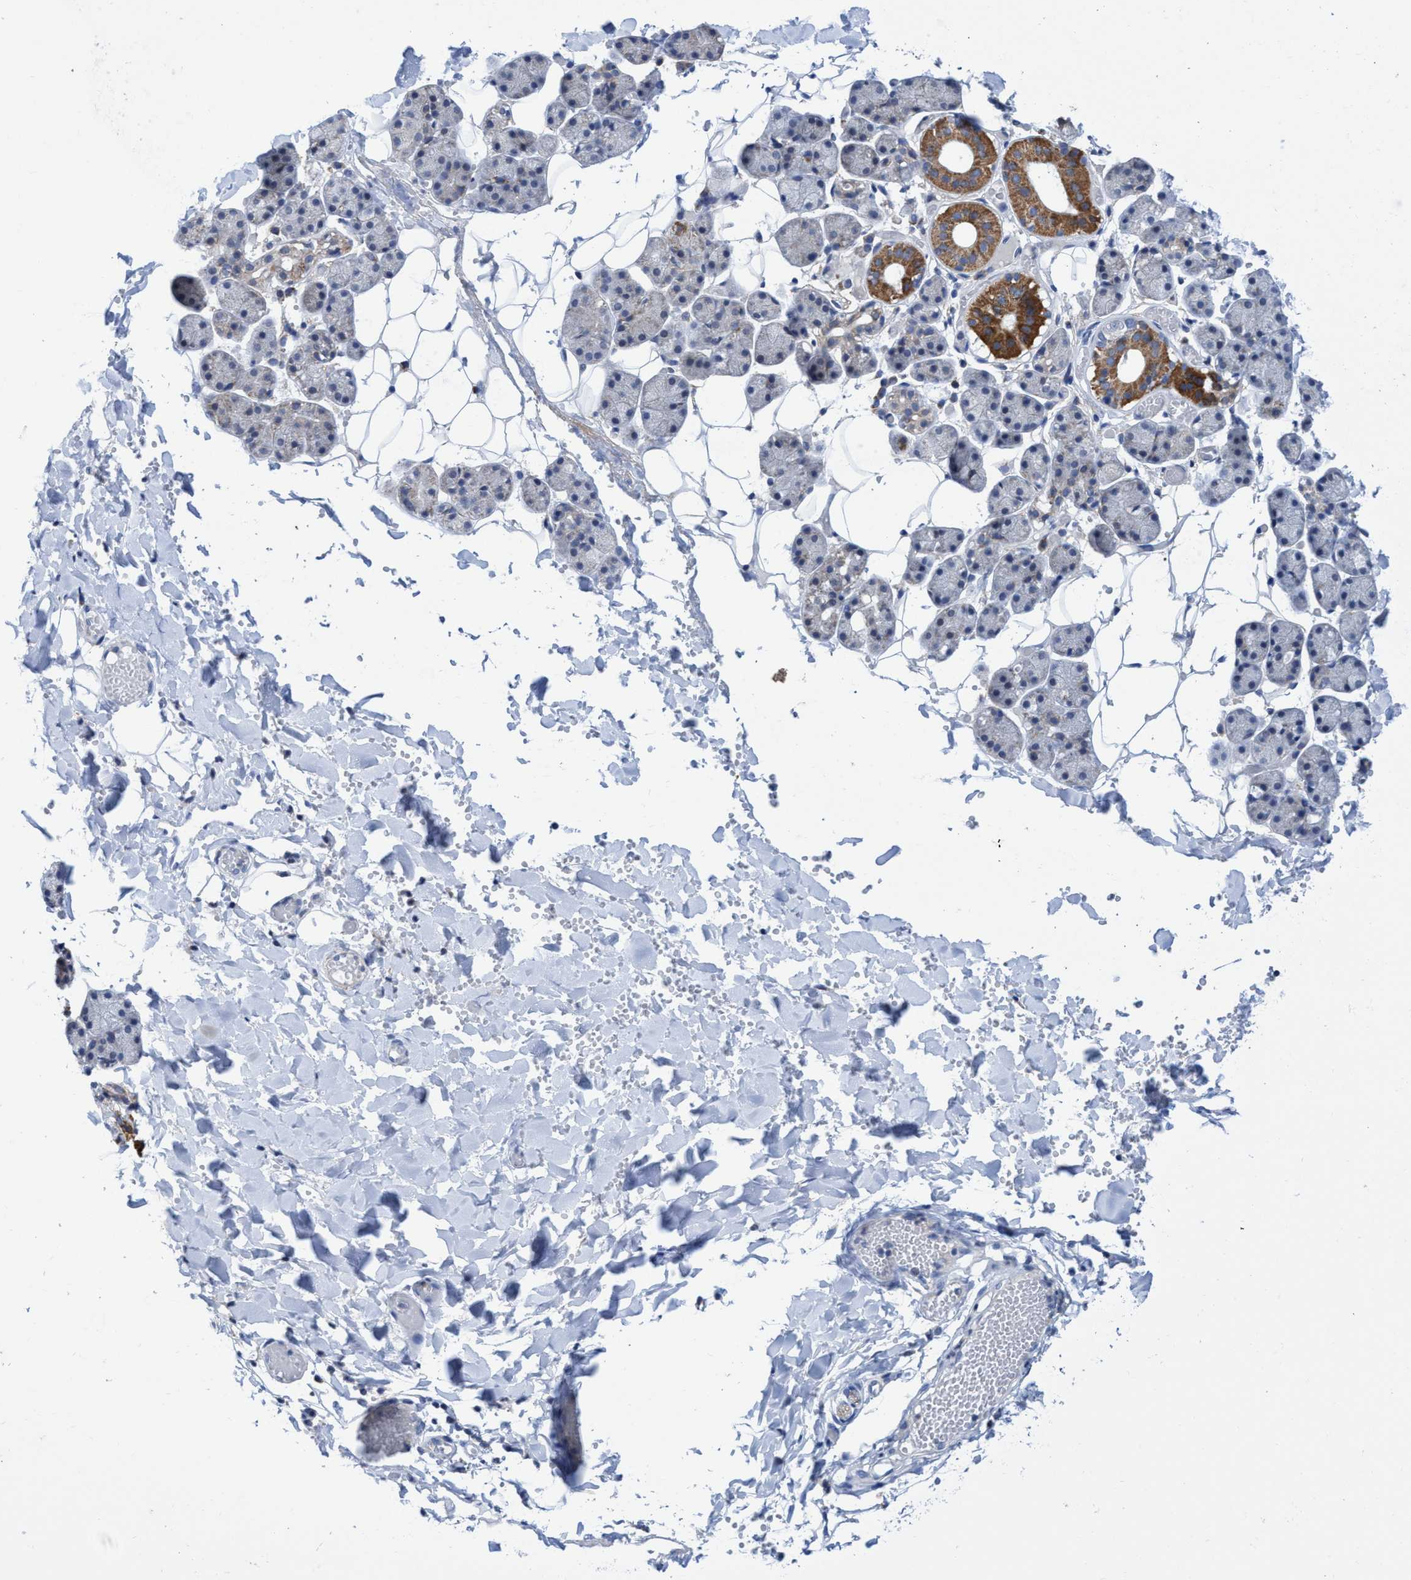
{"staining": {"intensity": "strong", "quantity": "<25%", "location": "cytoplasmic/membranous"}, "tissue": "salivary gland", "cell_type": "Glandular cells", "image_type": "normal", "snomed": [{"axis": "morphology", "description": "Normal tissue, NOS"}, {"axis": "topography", "description": "Salivary gland"}], "caption": "Strong cytoplasmic/membranous protein positivity is appreciated in approximately <25% of glandular cells in salivary gland.", "gene": "ZNF750", "patient": {"sex": "female", "age": 33}}